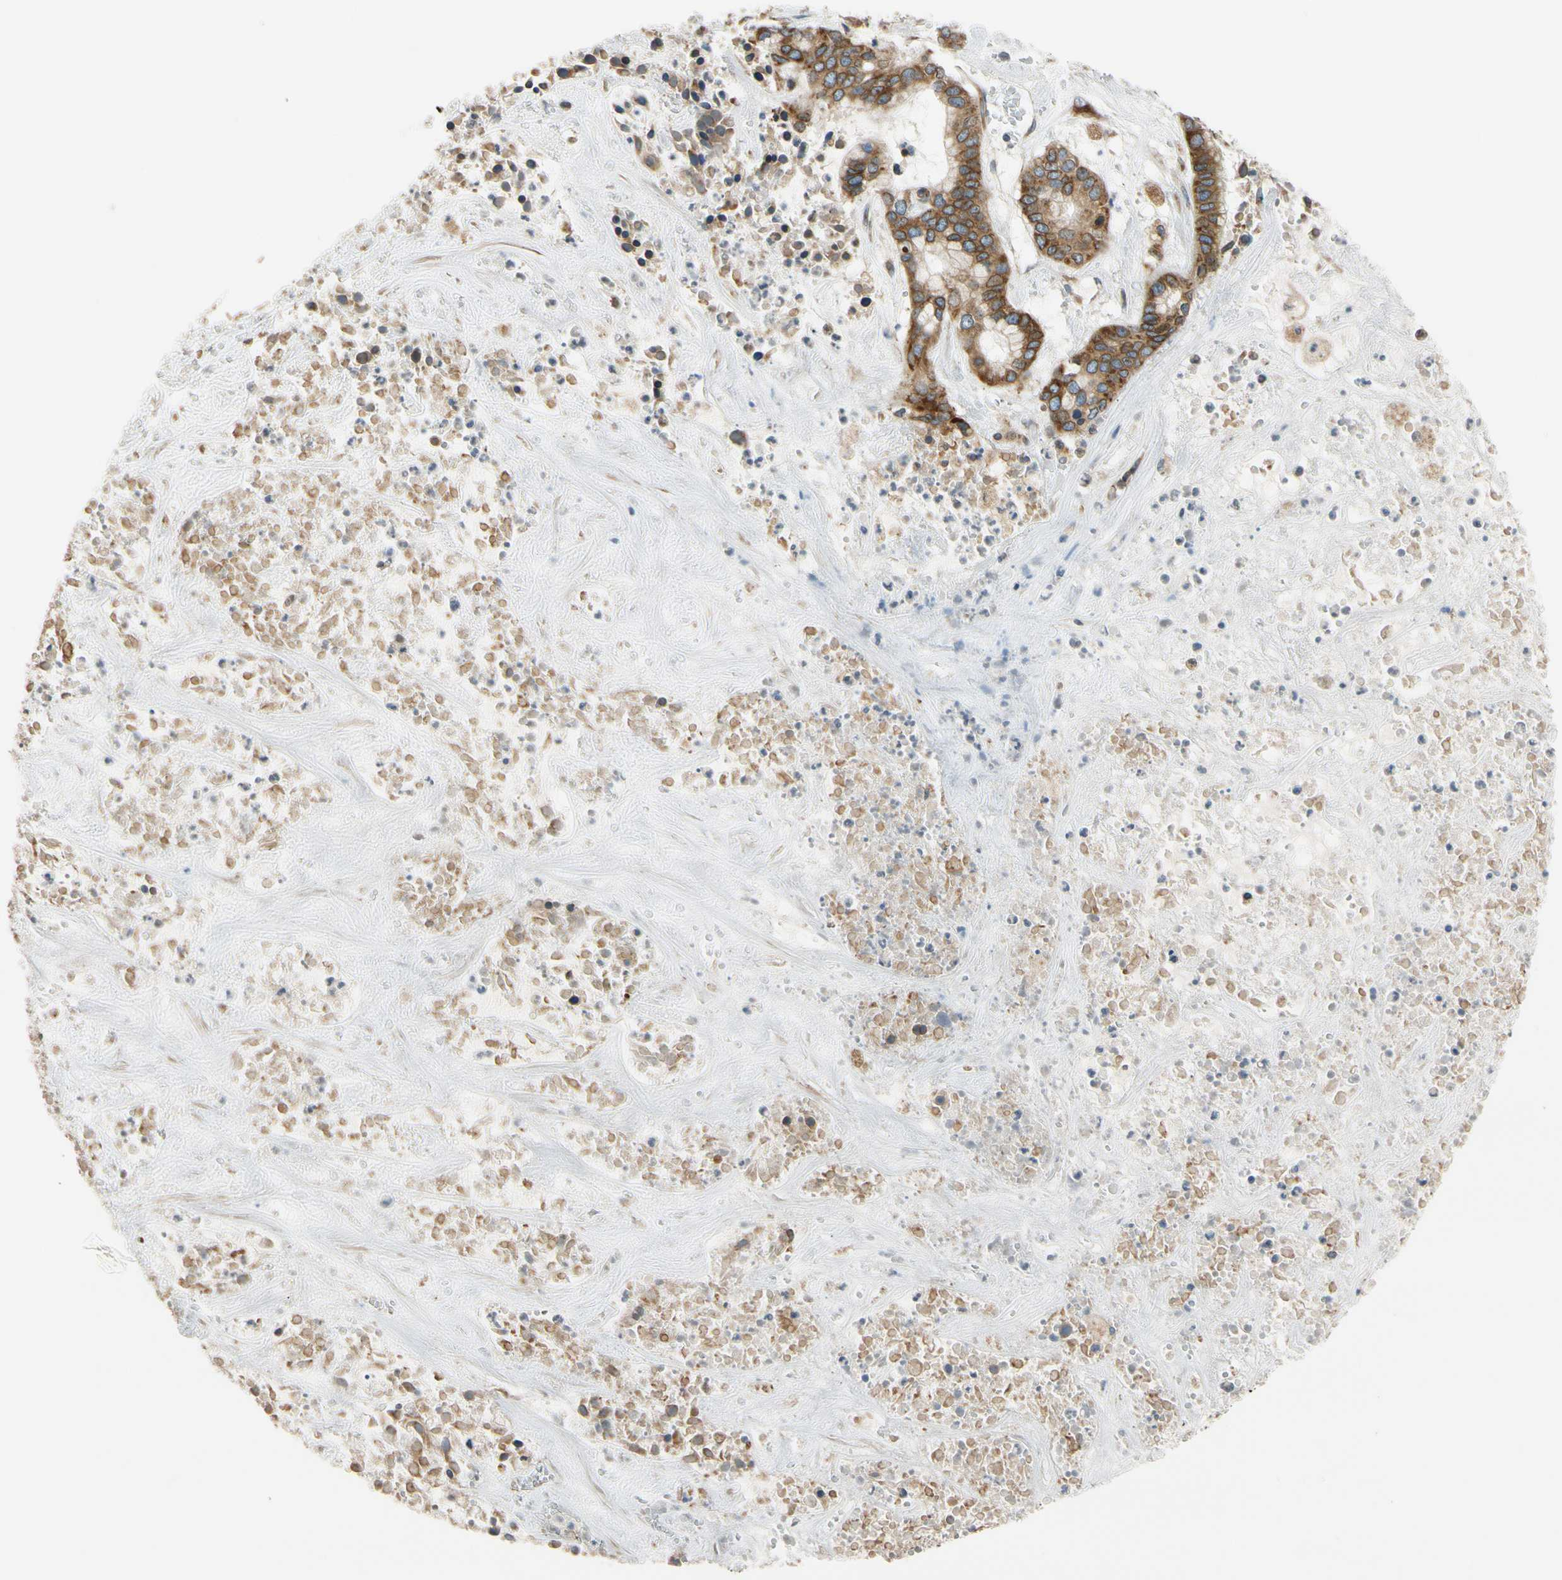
{"staining": {"intensity": "strong", "quantity": ">75%", "location": "cytoplasmic/membranous"}, "tissue": "liver cancer", "cell_type": "Tumor cells", "image_type": "cancer", "snomed": [{"axis": "morphology", "description": "Cholangiocarcinoma"}, {"axis": "topography", "description": "Liver"}], "caption": "DAB immunohistochemical staining of cholangiocarcinoma (liver) displays strong cytoplasmic/membranous protein staining in about >75% of tumor cells.", "gene": "RPN2", "patient": {"sex": "female", "age": 65}}